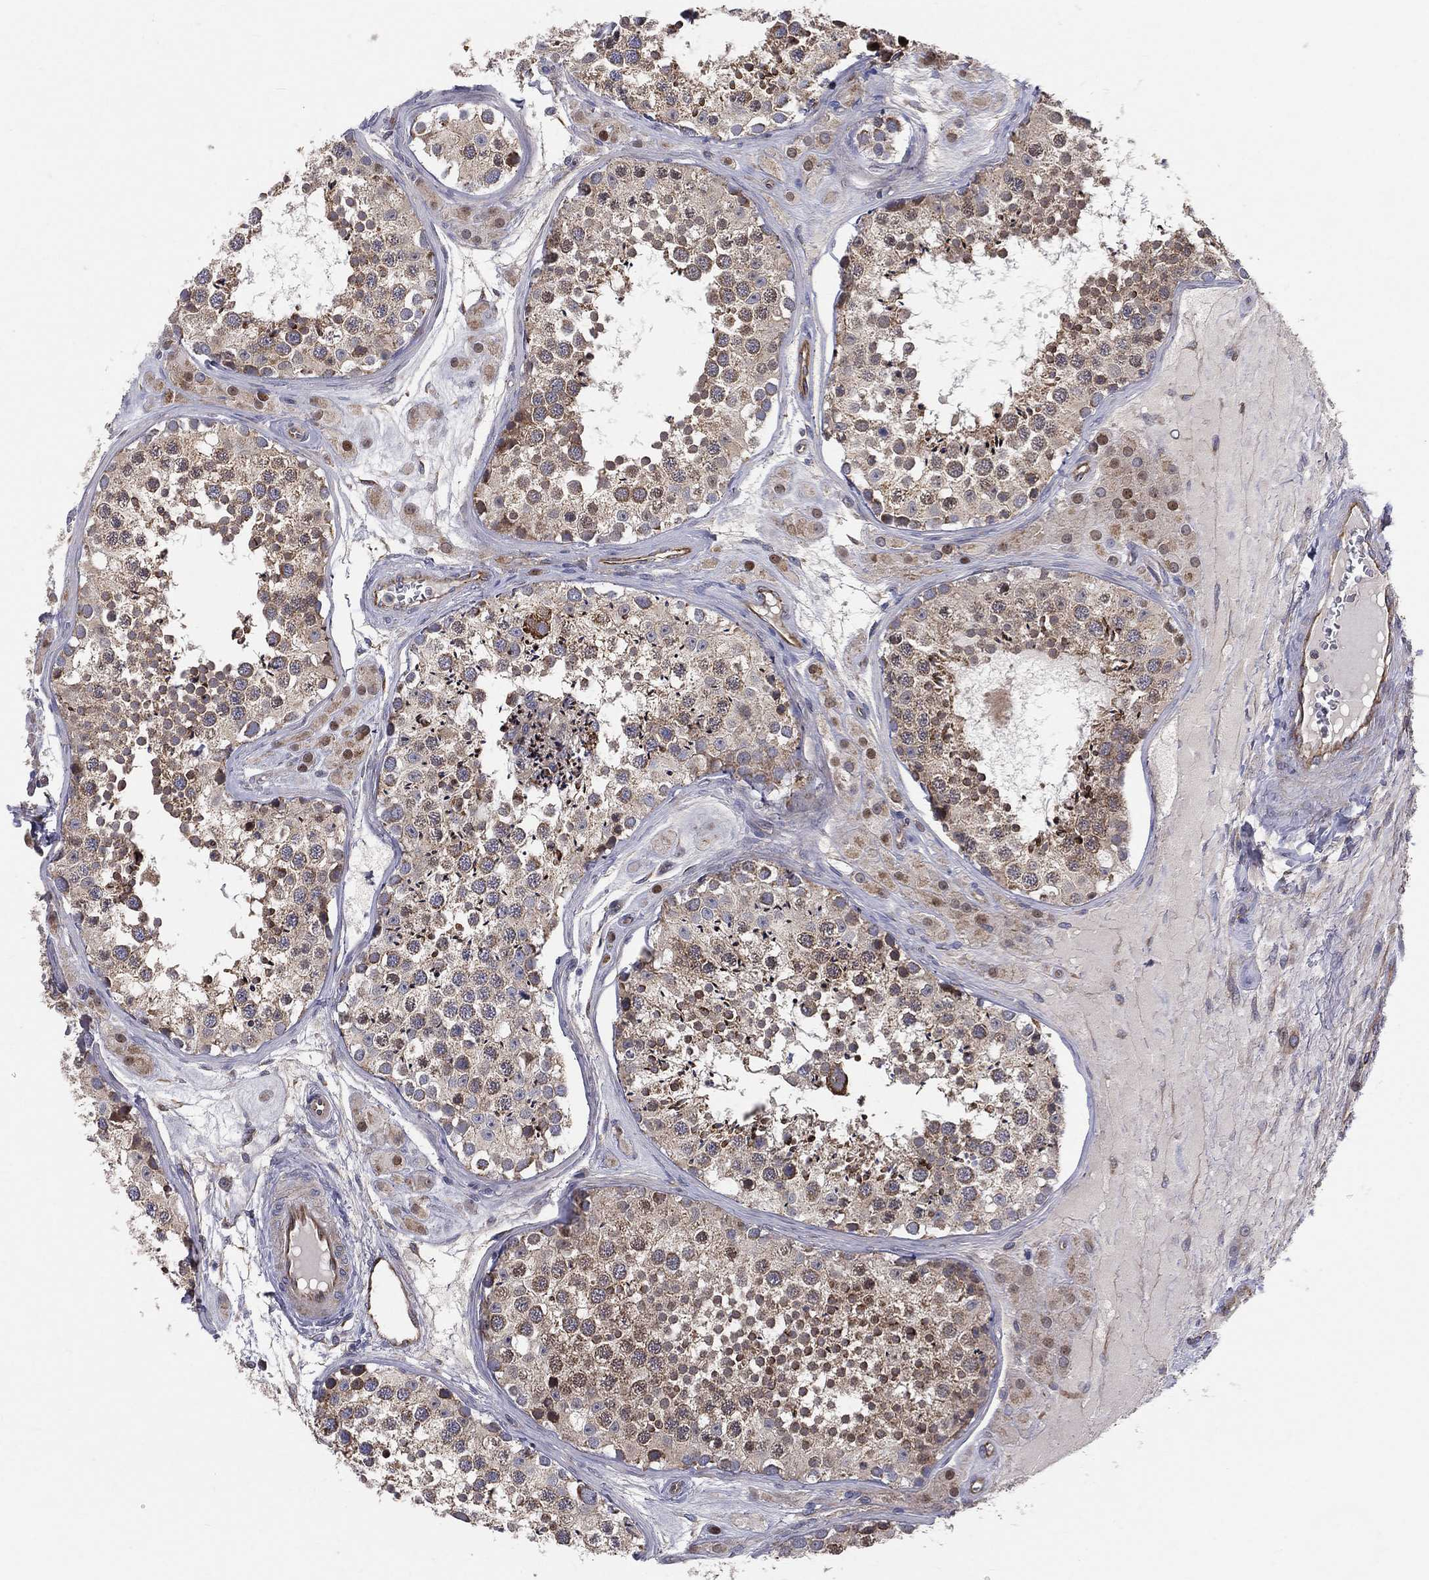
{"staining": {"intensity": "moderate", "quantity": "25%-75%", "location": "cytoplasmic/membranous"}, "tissue": "testis", "cell_type": "Cells in seminiferous ducts", "image_type": "normal", "snomed": [{"axis": "morphology", "description": "Normal tissue, NOS"}, {"axis": "topography", "description": "Testis"}], "caption": "Moderate cytoplasmic/membranous expression for a protein is identified in approximately 25%-75% of cells in seminiferous ducts of benign testis using IHC.", "gene": "MIX23", "patient": {"sex": "male", "age": 31}}